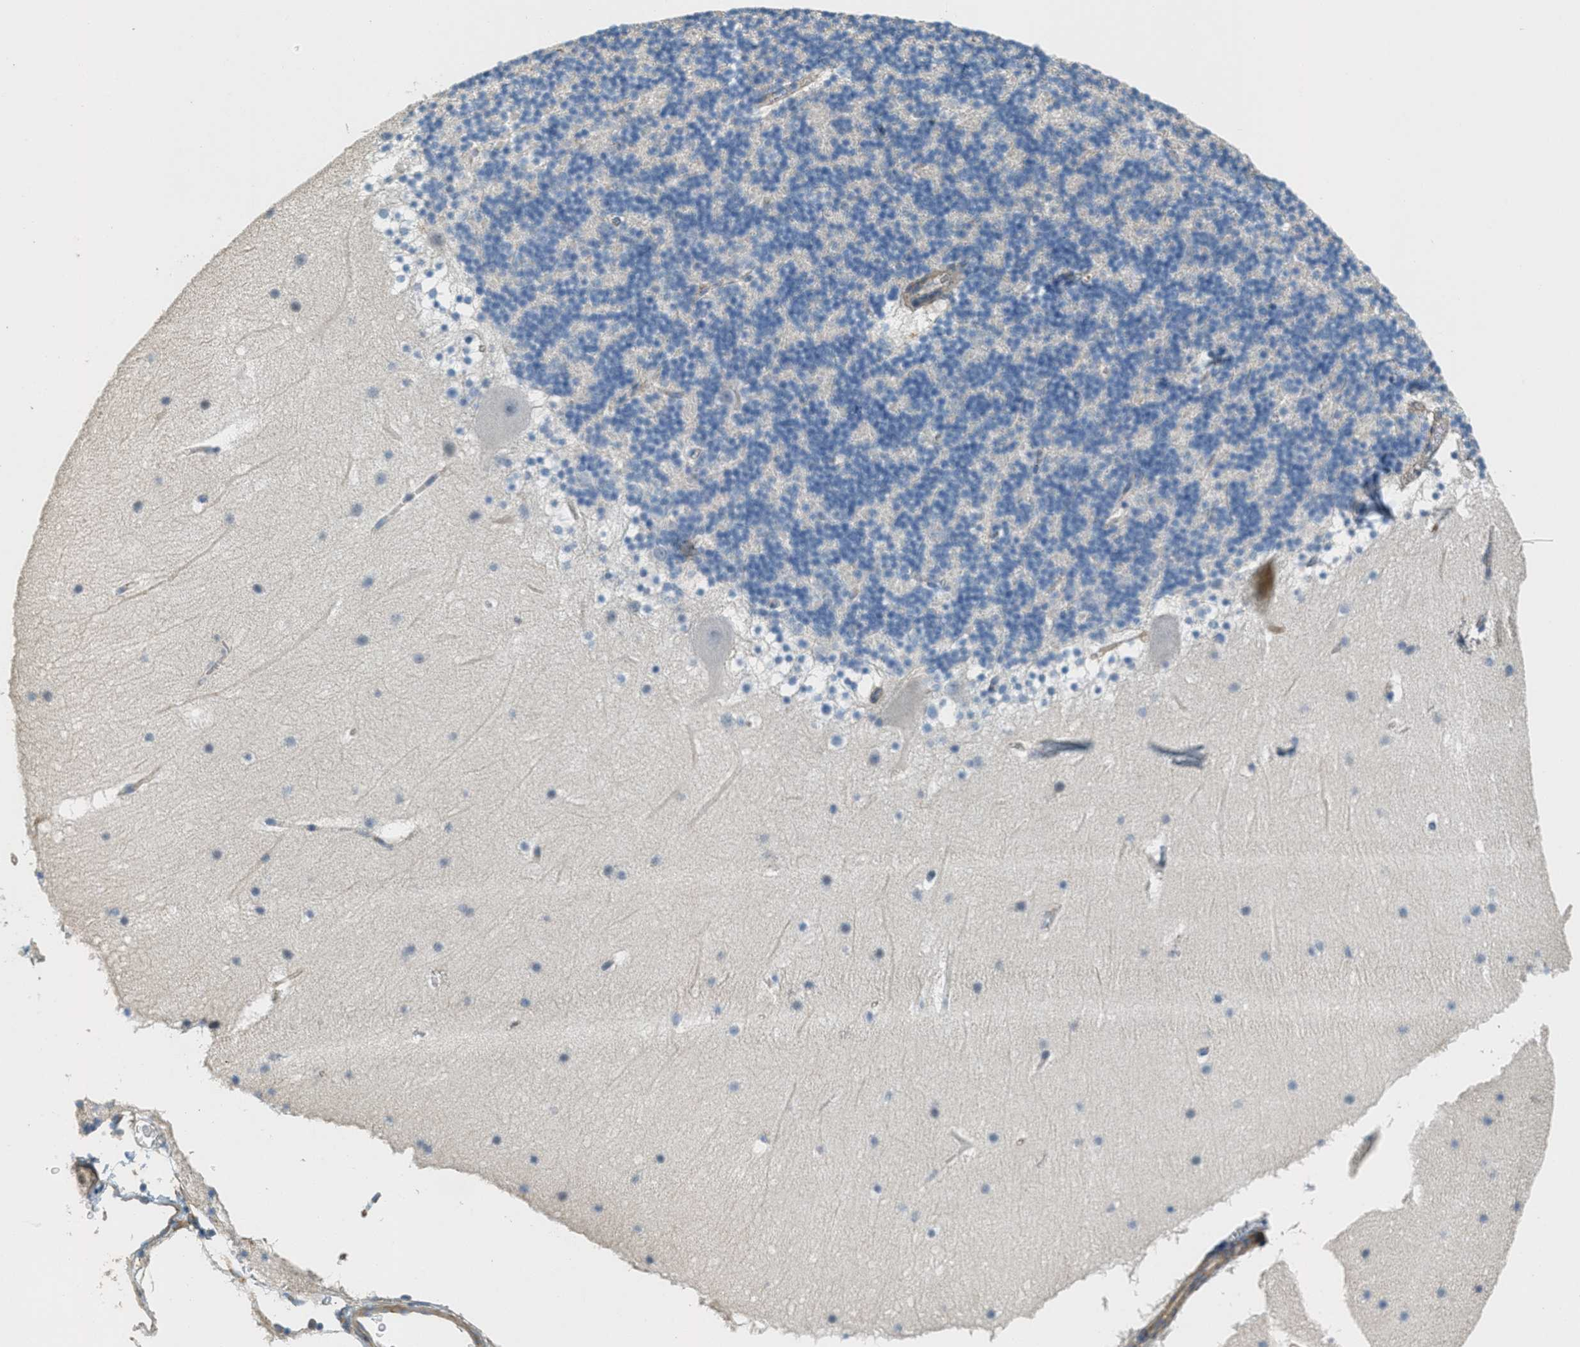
{"staining": {"intensity": "weak", "quantity": "<25%", "location": "cytoplasmic/membranous"}, "tissue": "cerebellum", "cell_type": "Cells in granular layer", "image_type": "normal", "snomed": [{"axis": "morphology", "description": "Normal tissue, NOS"}, {"axis": "topography", "description": "Cerebellum"}], "caption": "IHC image of benign cerebellum: cerebellum stained with DAB exhibits no significant protein expression in cells in granular layer.", "gene": "ADCY5", "patient": {"sex": "male", "age": 45}}